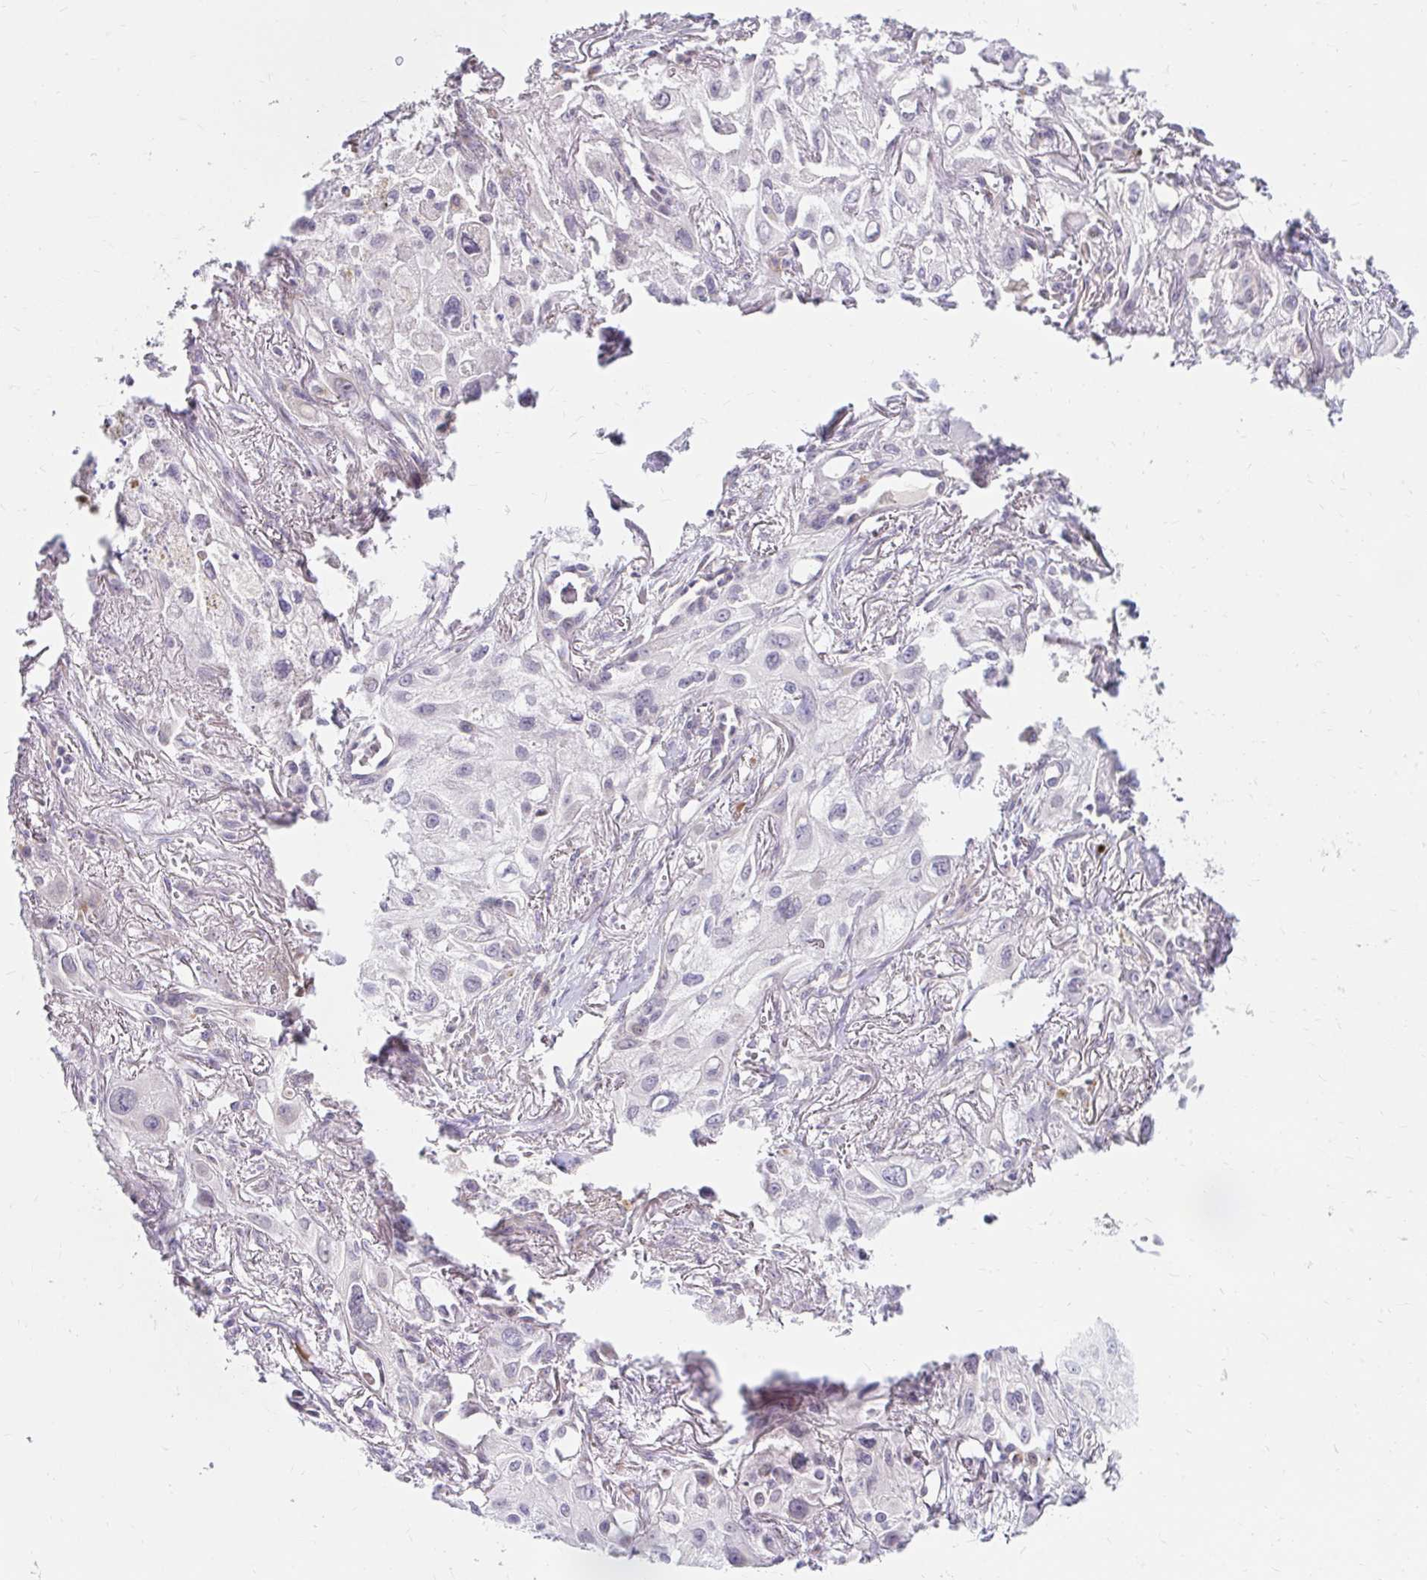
{"staining": {"intensity": "negative", "quantity": "none", "location": "none"}, "tissue": "lung cancer", "cell_type": "Tumor cells", "image_type": "cancer", "snomed": [{"axis": "morphology", "description": "Squamous cell carcinoma, NOS"}, {"axis": "topography", "description": "Lung"}], "caption": "Tumor cells show no significant positivity in lung cancer. The staining is performed using DAB (3,3'-diaminobenzidine) brown chromogen with nuclei counter-stained in using hematoxylin.", "gene": "GUCY1A1", "patient": {"sex": "male", "age": 71}}